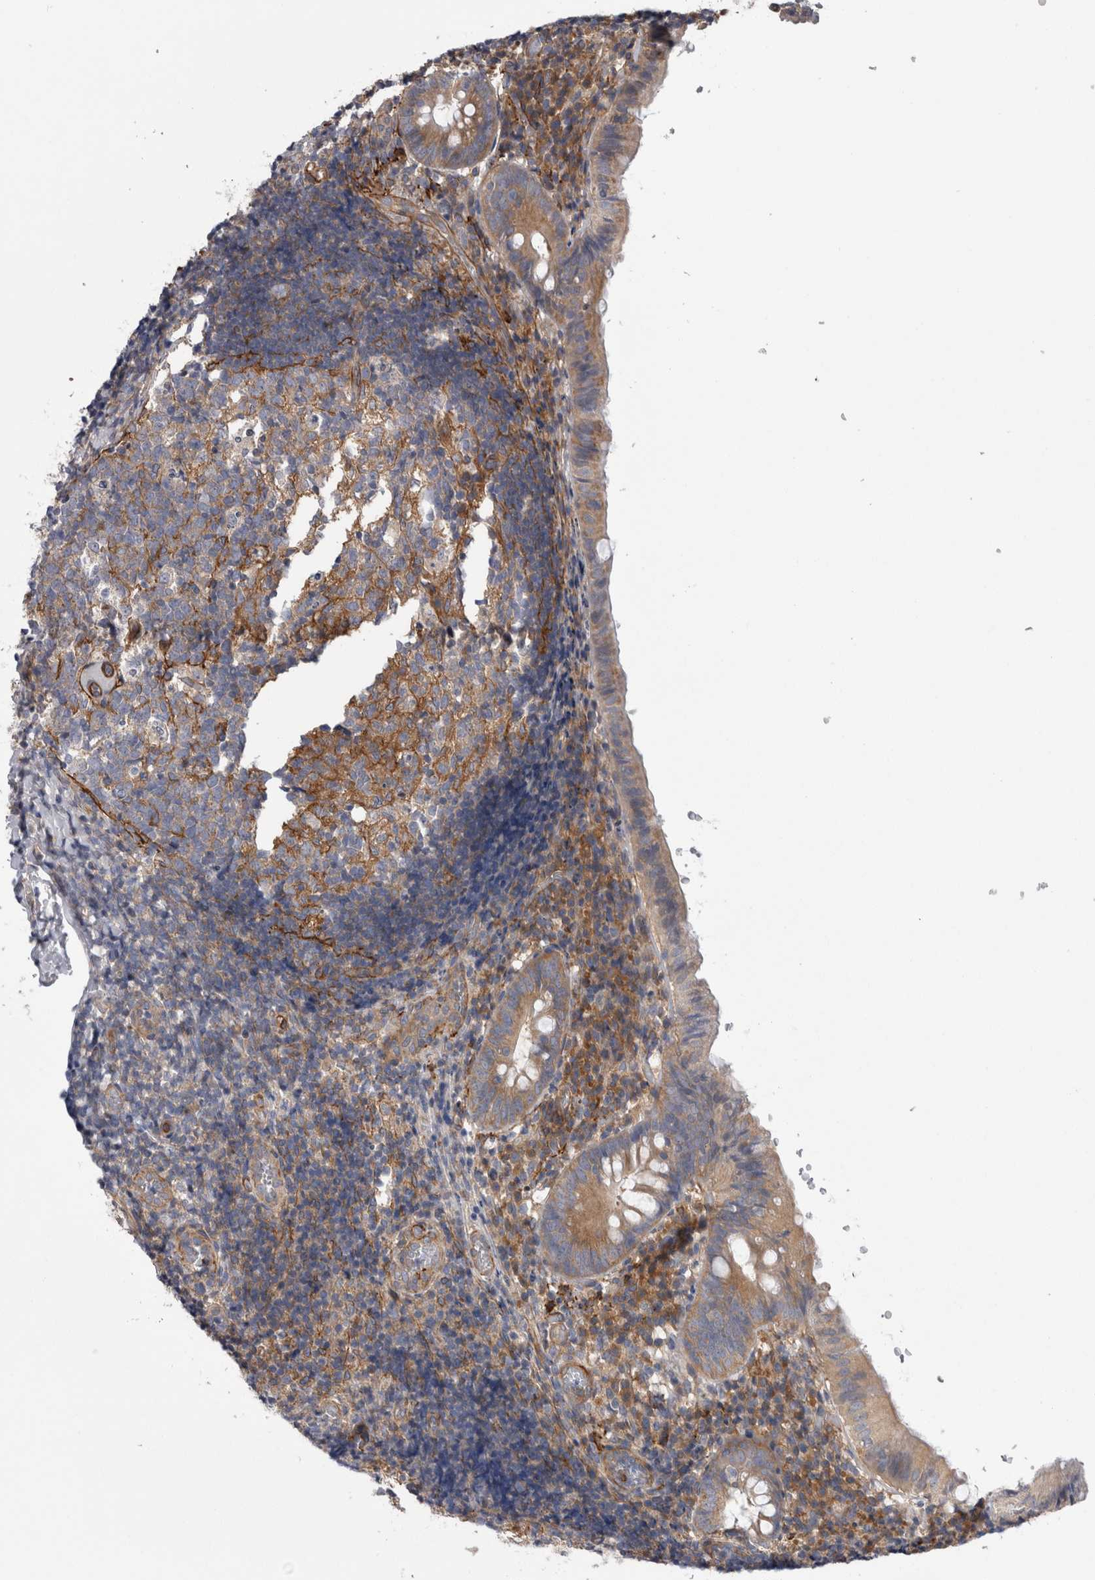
{"staining": {"intensity": "moderate", "quantity": ">75%", "location": "cytoplasmic/membranous"}, "tissue": "appendix", "cell_type": "Glandular cells", "image_type": "normal", "snomed": [{"axis": "morphology", "description": "Normal tissue, NOS"}, {"axis": "topography", "description": "Appendix"}], "caption": "The image exhibits immunohistochemical staining of unremarkable appendix. There is moderate cytoplasmic/membranous staining is present in about >75% of glandular cells.", "gene": "EPRS1", "patient": {"sex": "male", "age": 8}}